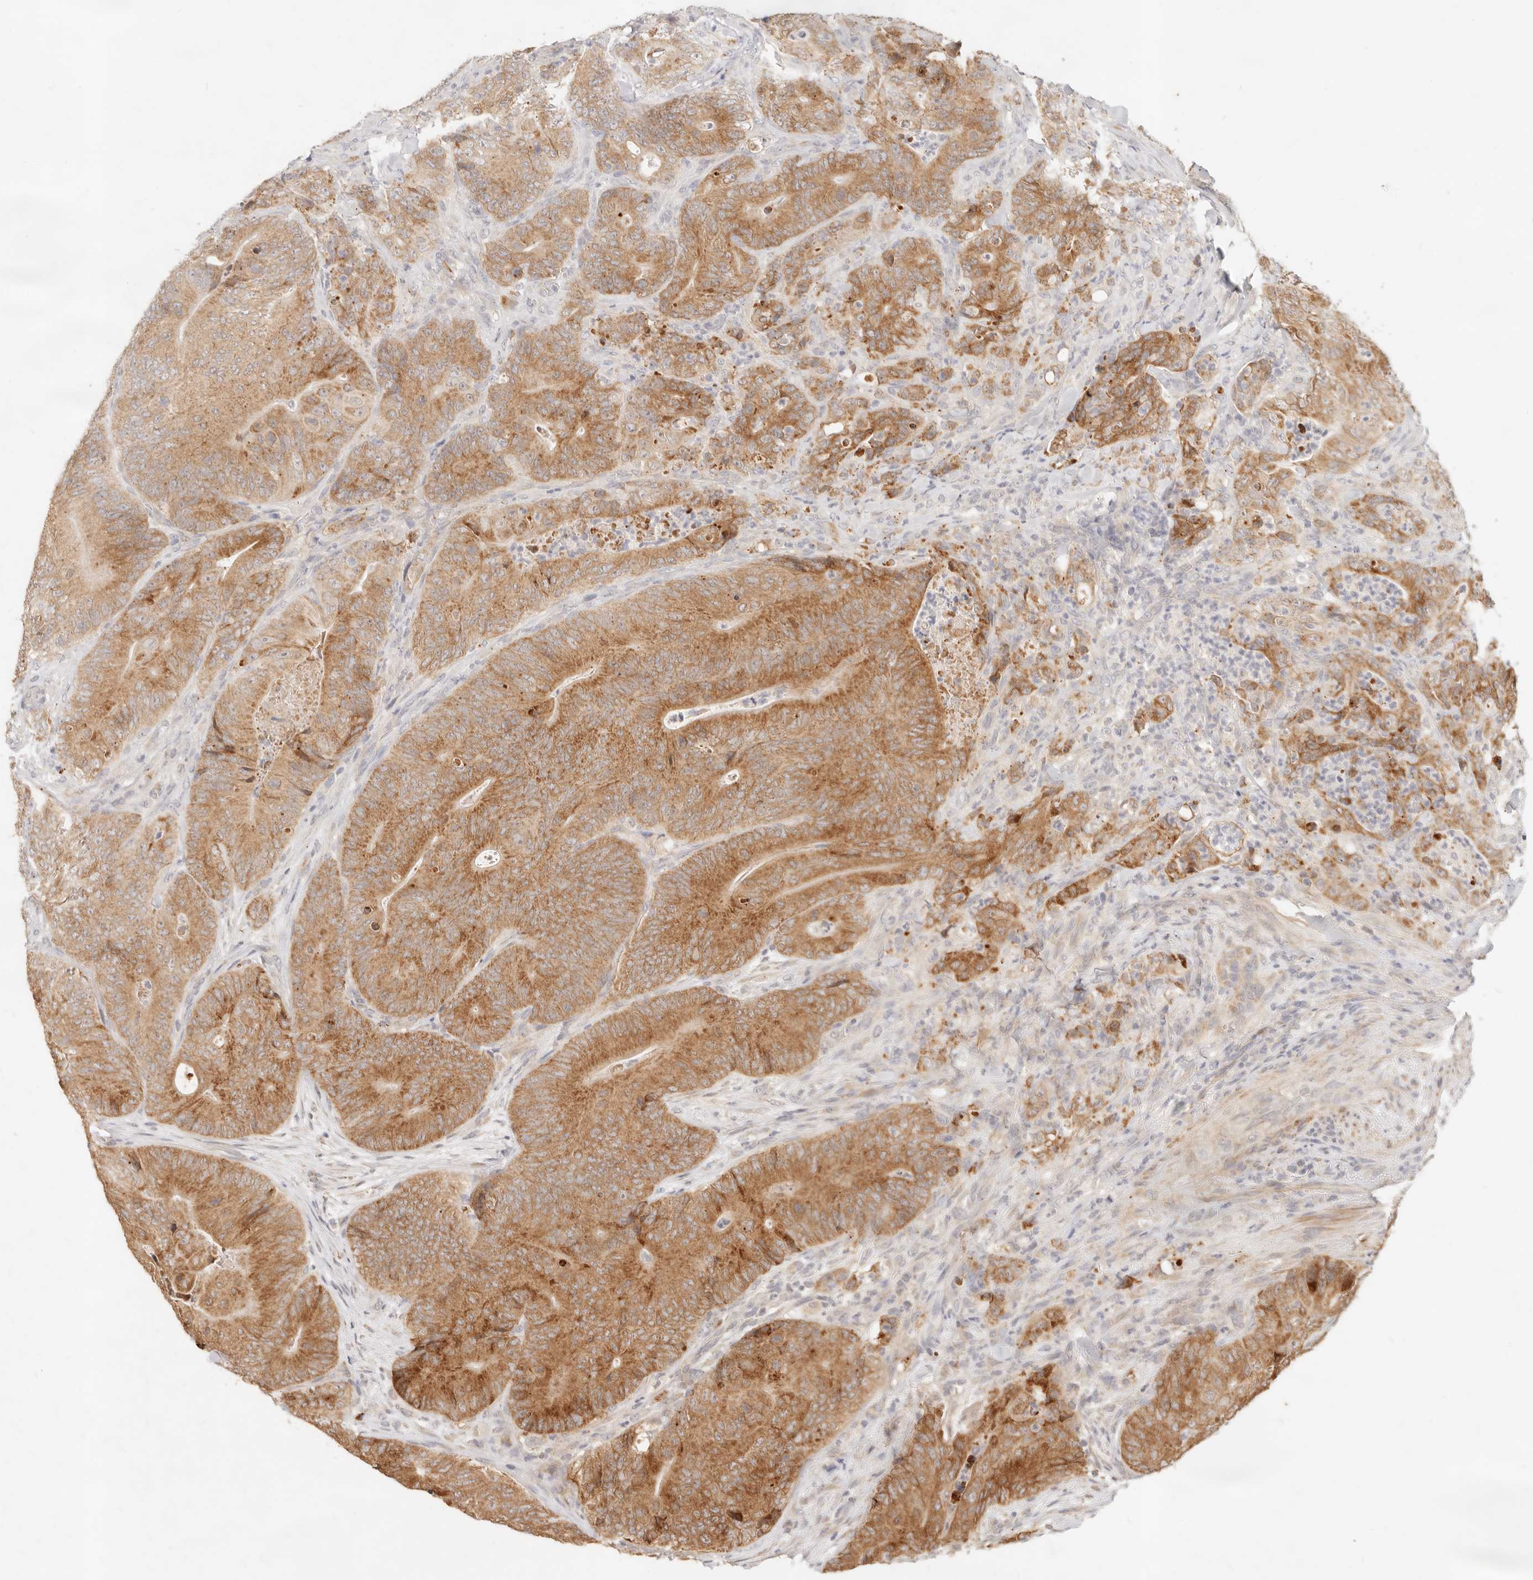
{"staining": {"intensity": "moderate", "quantity": ">75%", "location": "cytoplasmic/membranous"}, "tissue": "colorectal cancer", "cell_type": "Tumor cells", "image_type": "cancer", "snomed": [{"axis": "morphology", "description": "Normal tissue, NOS"}, {"axis": "topography", "description": "Colon"}], "caption": "A histopathology image showing moderate cytoplasmic/membranous expression in approximately >75% of tumor cells in colorectal cancer, as visualized by brown immunohistochemical staining.", "gene": "RUBCNL", "patient": {"sex": "female", "age": 82}}